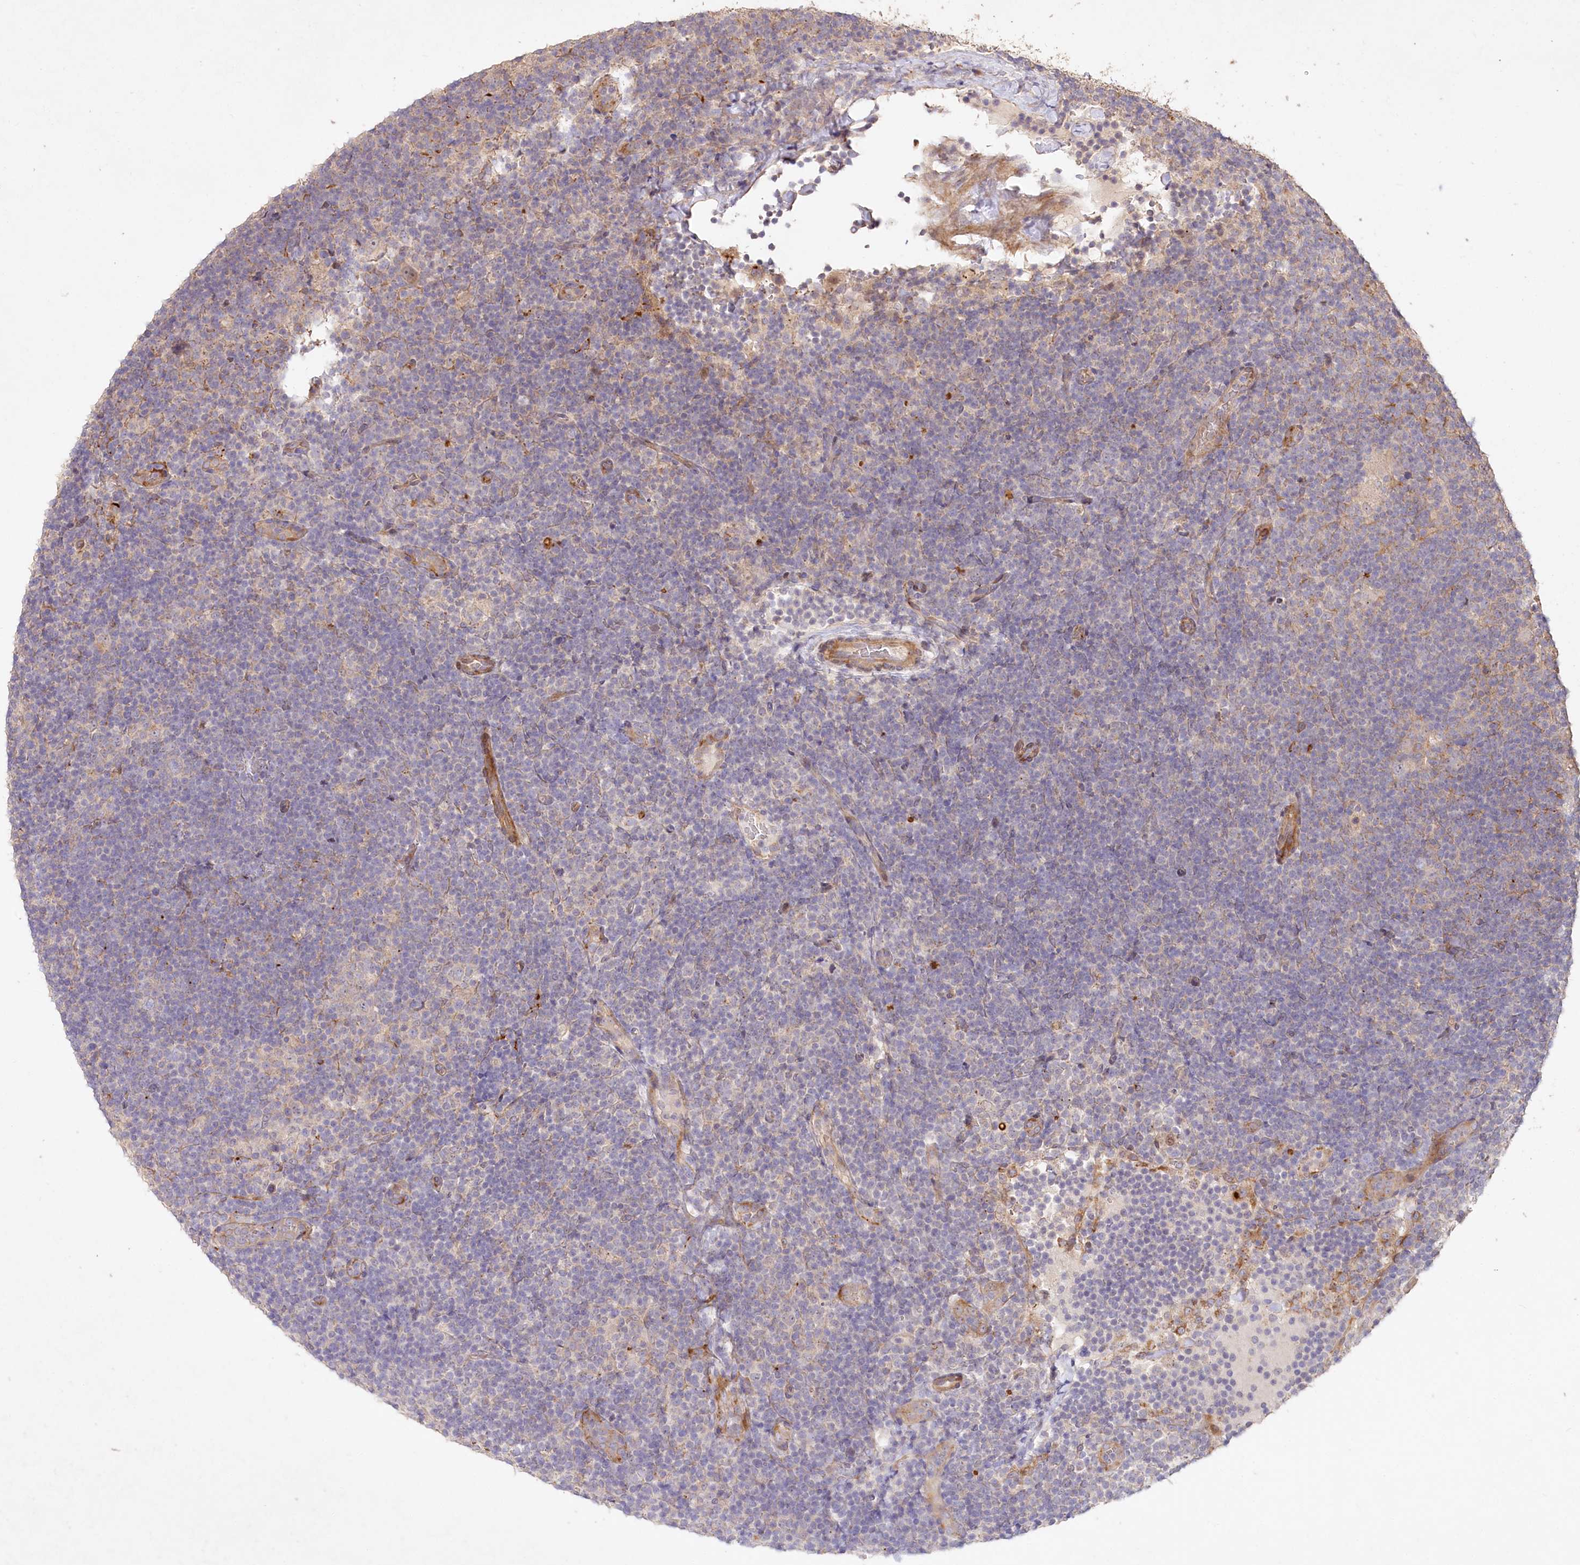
{"staining": {"intensity": "weak", "quantity": "<25%", "location": "nuclear"}, "tissue": "lymphoma", "cell_type": "Tumor cells", "image_type": "cancer", "snomed": [{"axis": "morphology", "description": "Hodgkin's disease, NOS"}, {"axis": "topography", "description": "Lymph node"}], "caption": "Image shows no protein staining in tumor cells of Hodgkin's disease tissue.", "gene": "IRAK1BP1", "patient": {"sex": "female", "age": 57}}